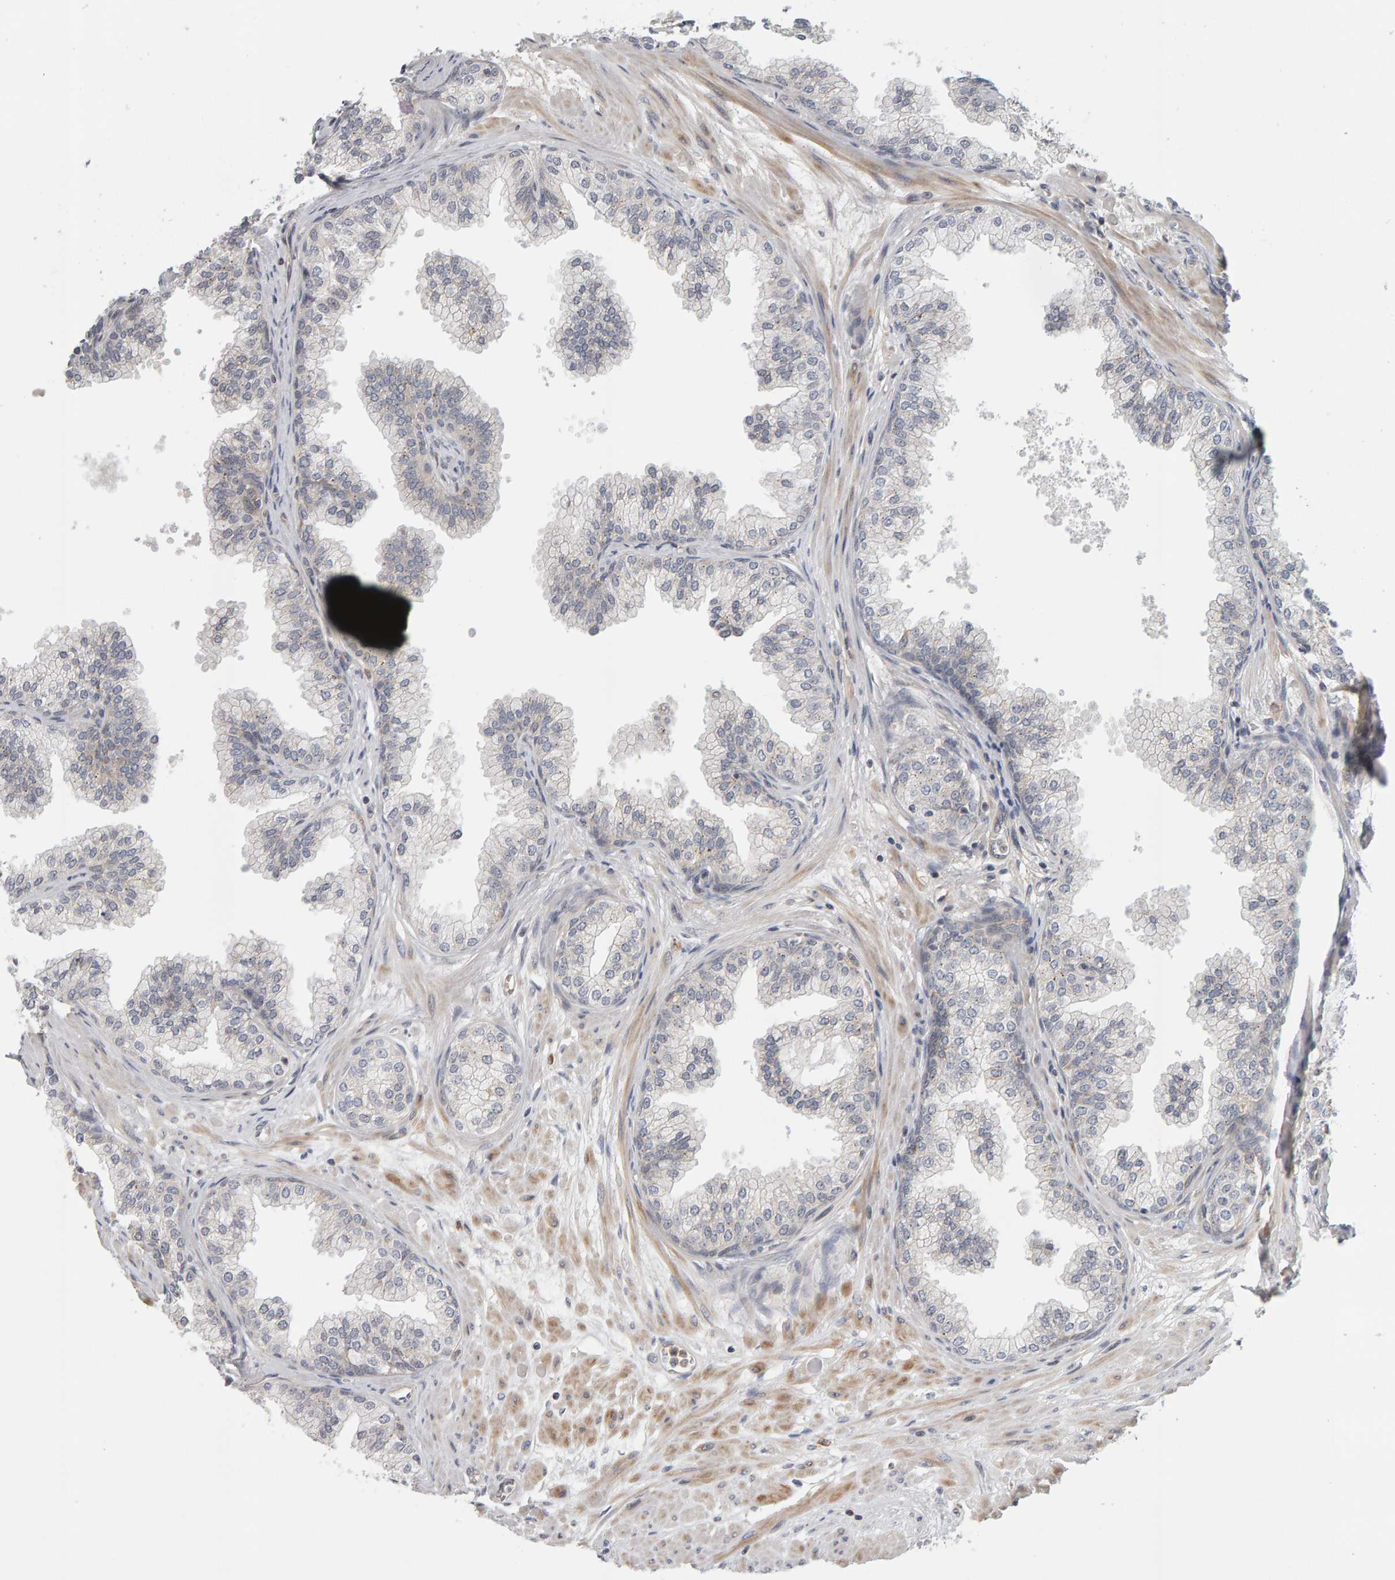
{"staining": {"intensity": "weak", "quantity": "<25%", "location": "cytoplasmic/membranous"}, "tissue": "prostate", "cell_type": "Glandular cells", "image_type": "normal", "snomed": [{"axis": "morphology", "description": "Normal tissue, NOS"}, {"axis": "morphology", "description": "Urothelial carcinoma, Low grade"}, {"axis": "topography", "description": "Urinary bladder"}, {"axis": "topography", "description": "Prostate"}], "caption": "DAB immunohistochemical staining of benign human prostate displays no significant staining in glandular cells.", "gene": "MSRA", "patient": {"sex": "male", "age": 60}}